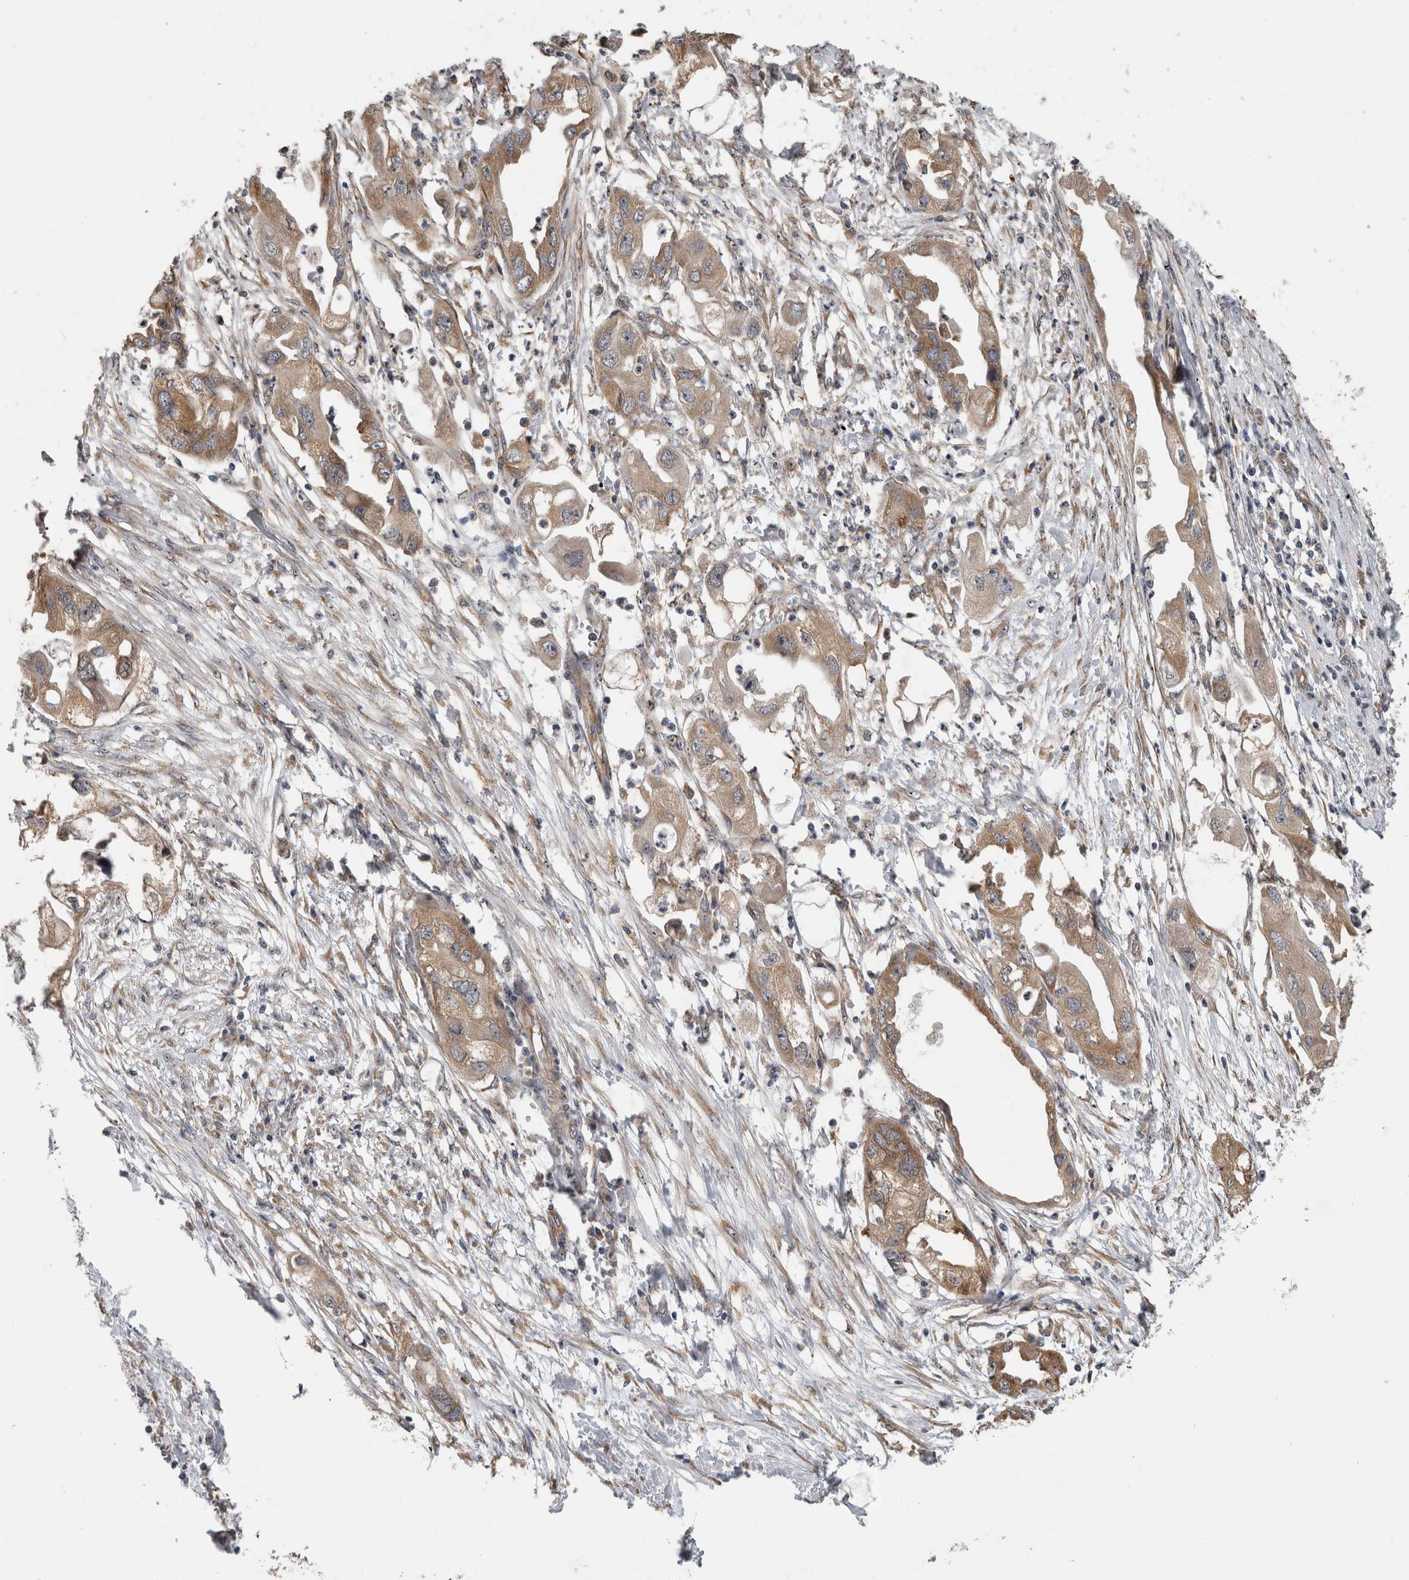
{"staining": {"intensity": "moderate", "quantity": ">75%", "location": "cytoplasmic/membranous"}, "tissue": "endometrial cancer", "cell_type": "Tumor cells", "image_type": "cancer", "snomed": [{"axis": "morphology", "description": "Adenocarcinoma, NOS"}, {"axis": "morphology", "description": "Adenocarcinoma, metastatic, NOS"}, {"axis": "topography", "description": "Adipose tissue"}, {"axis": "topography", "description": "Endometrium"}], "caption": "Tumor cells show medium levels of moderate cytoplasmic/membranous staining in about >75% of cells in metastatic adenocarcinoma (endometrial).", "gene": "ATXN2", "patient": {"sex": "female", "age": 67}}